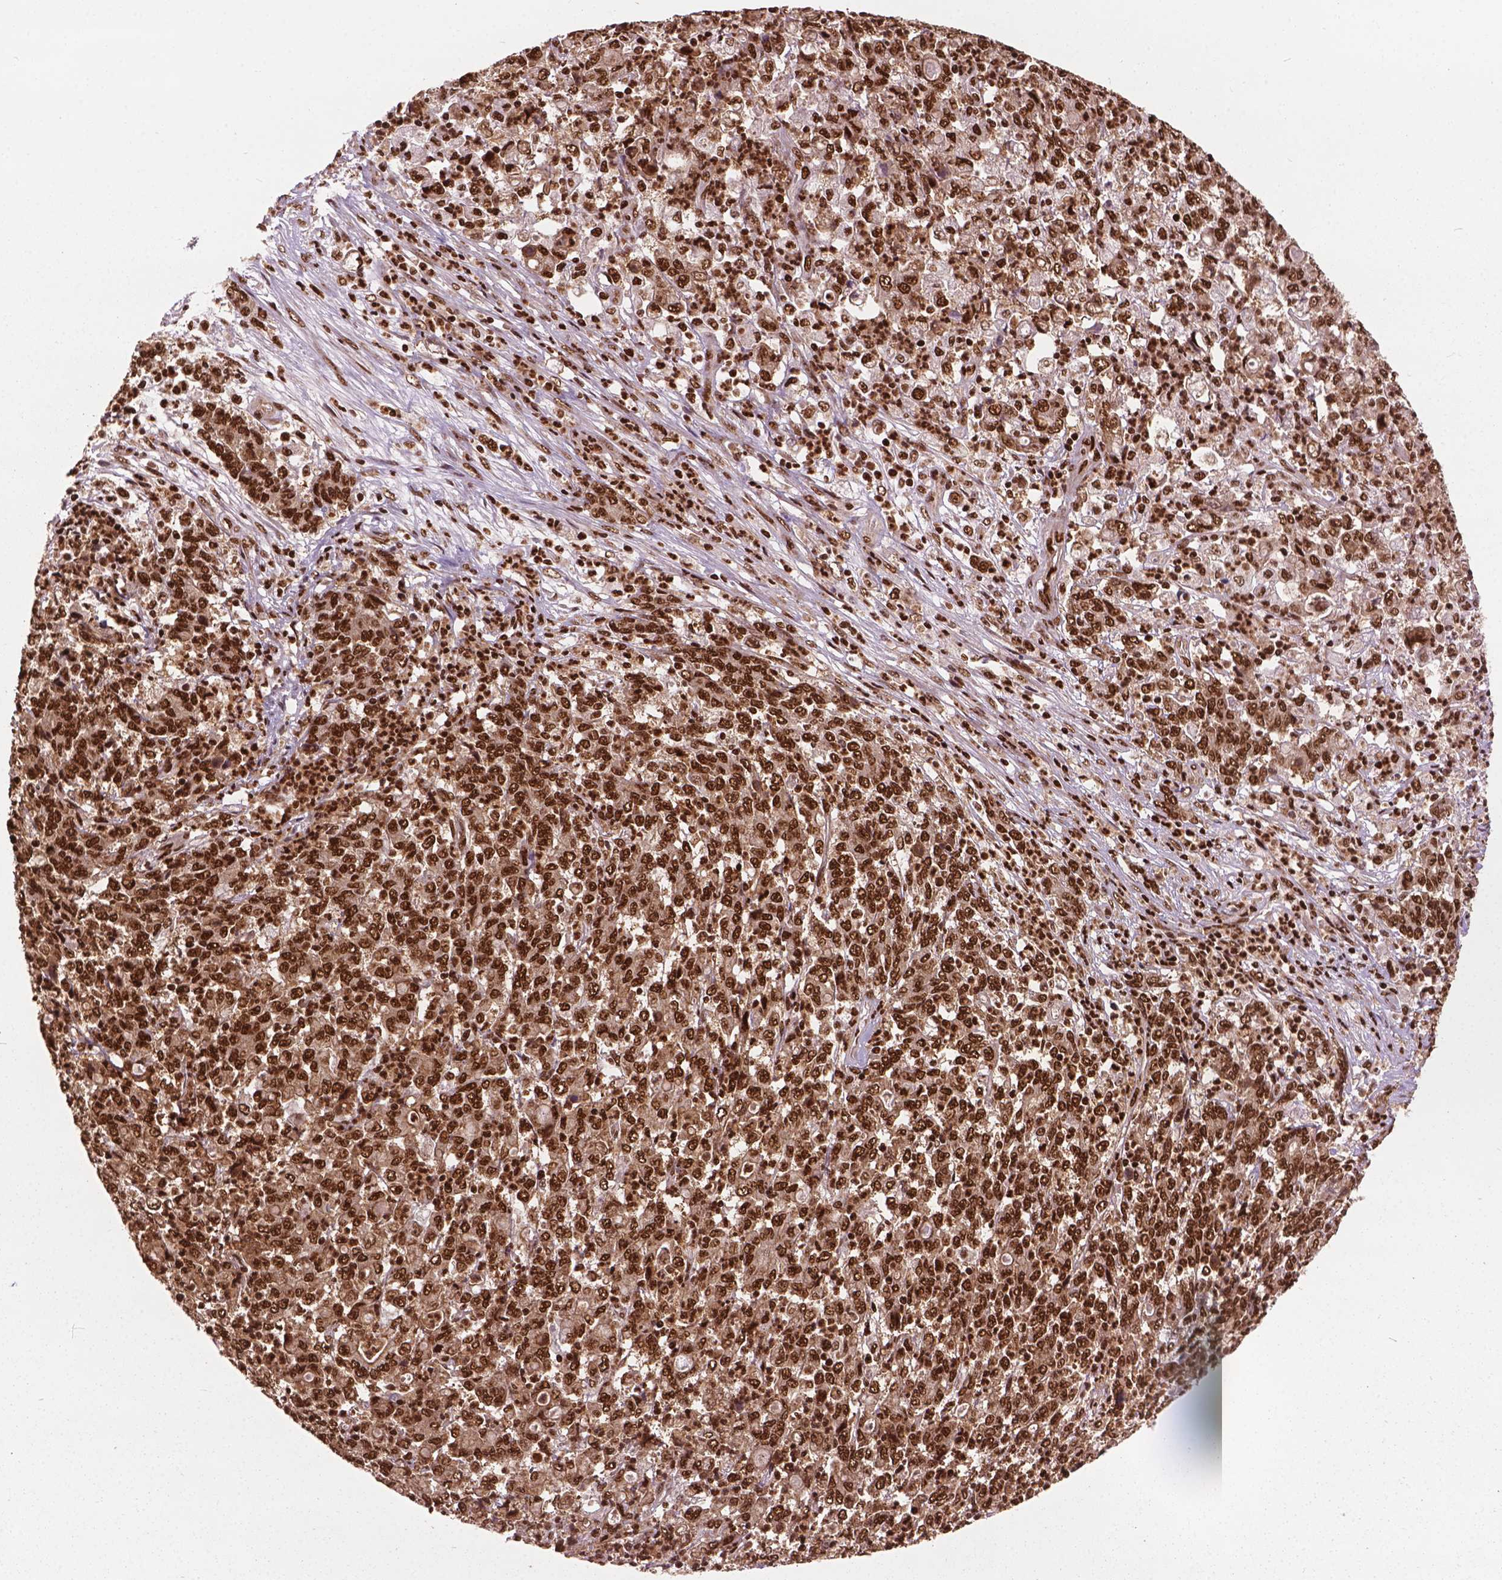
{"staining": {"intensity": "strong", "quantity": ">75%", "location": "cytoplasmic/membranous,nuclear"}, "tissue": "stomach cancer", "cell_type": "Tumor cells", "image_type": "cancer", "snomed": [{"axis": "morphology", "description": "Adenocarcinoma, NOS"}, {"axis": "topography", "description": "Stomach, lower"}], "caption": "DAB immunohistochemical staining of human adenocarcinoma (stomach) demonstrates strong cytoplasmic/membranous and nuclear protein positivity in approximately >75% of tumor cells. (Brightfield microscopy of DAB IHC at high magnification).", "gene": "ANP32B", "patient": {"sex": "female", "age": 71}}